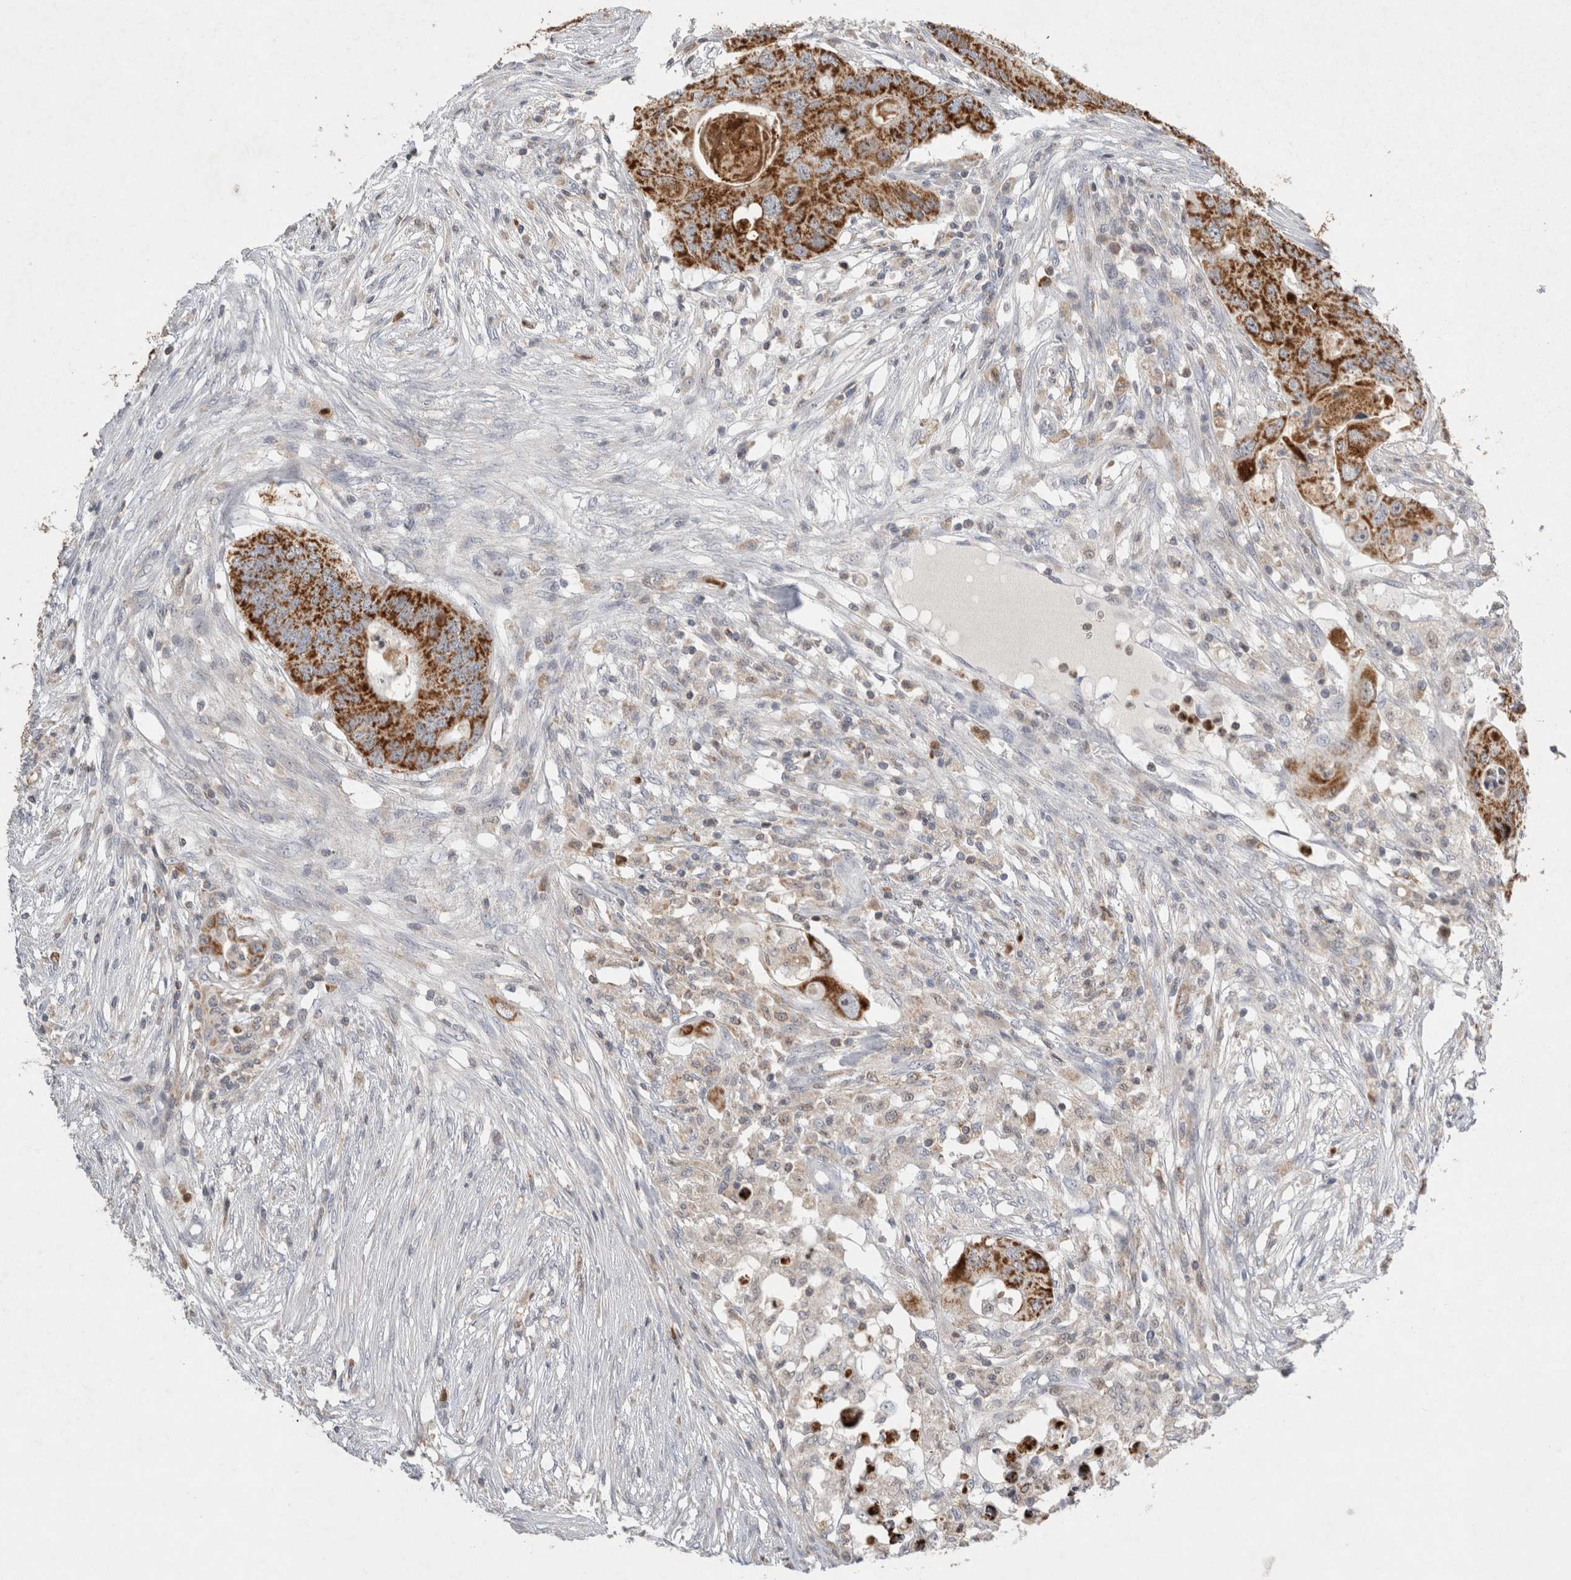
{"staining": {"intensity": "strong", "quantity": ">75%", "location": "cytoplasmic/membranous"}, "tissue": "colorectal cancer", "cell_type": "Tumor cells", "image_type": "cancer", "snomed": [{"axis": "morphology", "description": "Adenocarcinoma, NOS"}, {"axis": "topography", "description": "Colon"}], "caption": "Adenocarcinoma (colorectal) tissue displays strong cytoplasmic/membranous positivity in about >75% of tumor cells Immunohistochemistry stains the protein in brown and the nuclei are stained blue.", "gene": "AGMAT", "patient": {"sex": "male", "age": 71}}